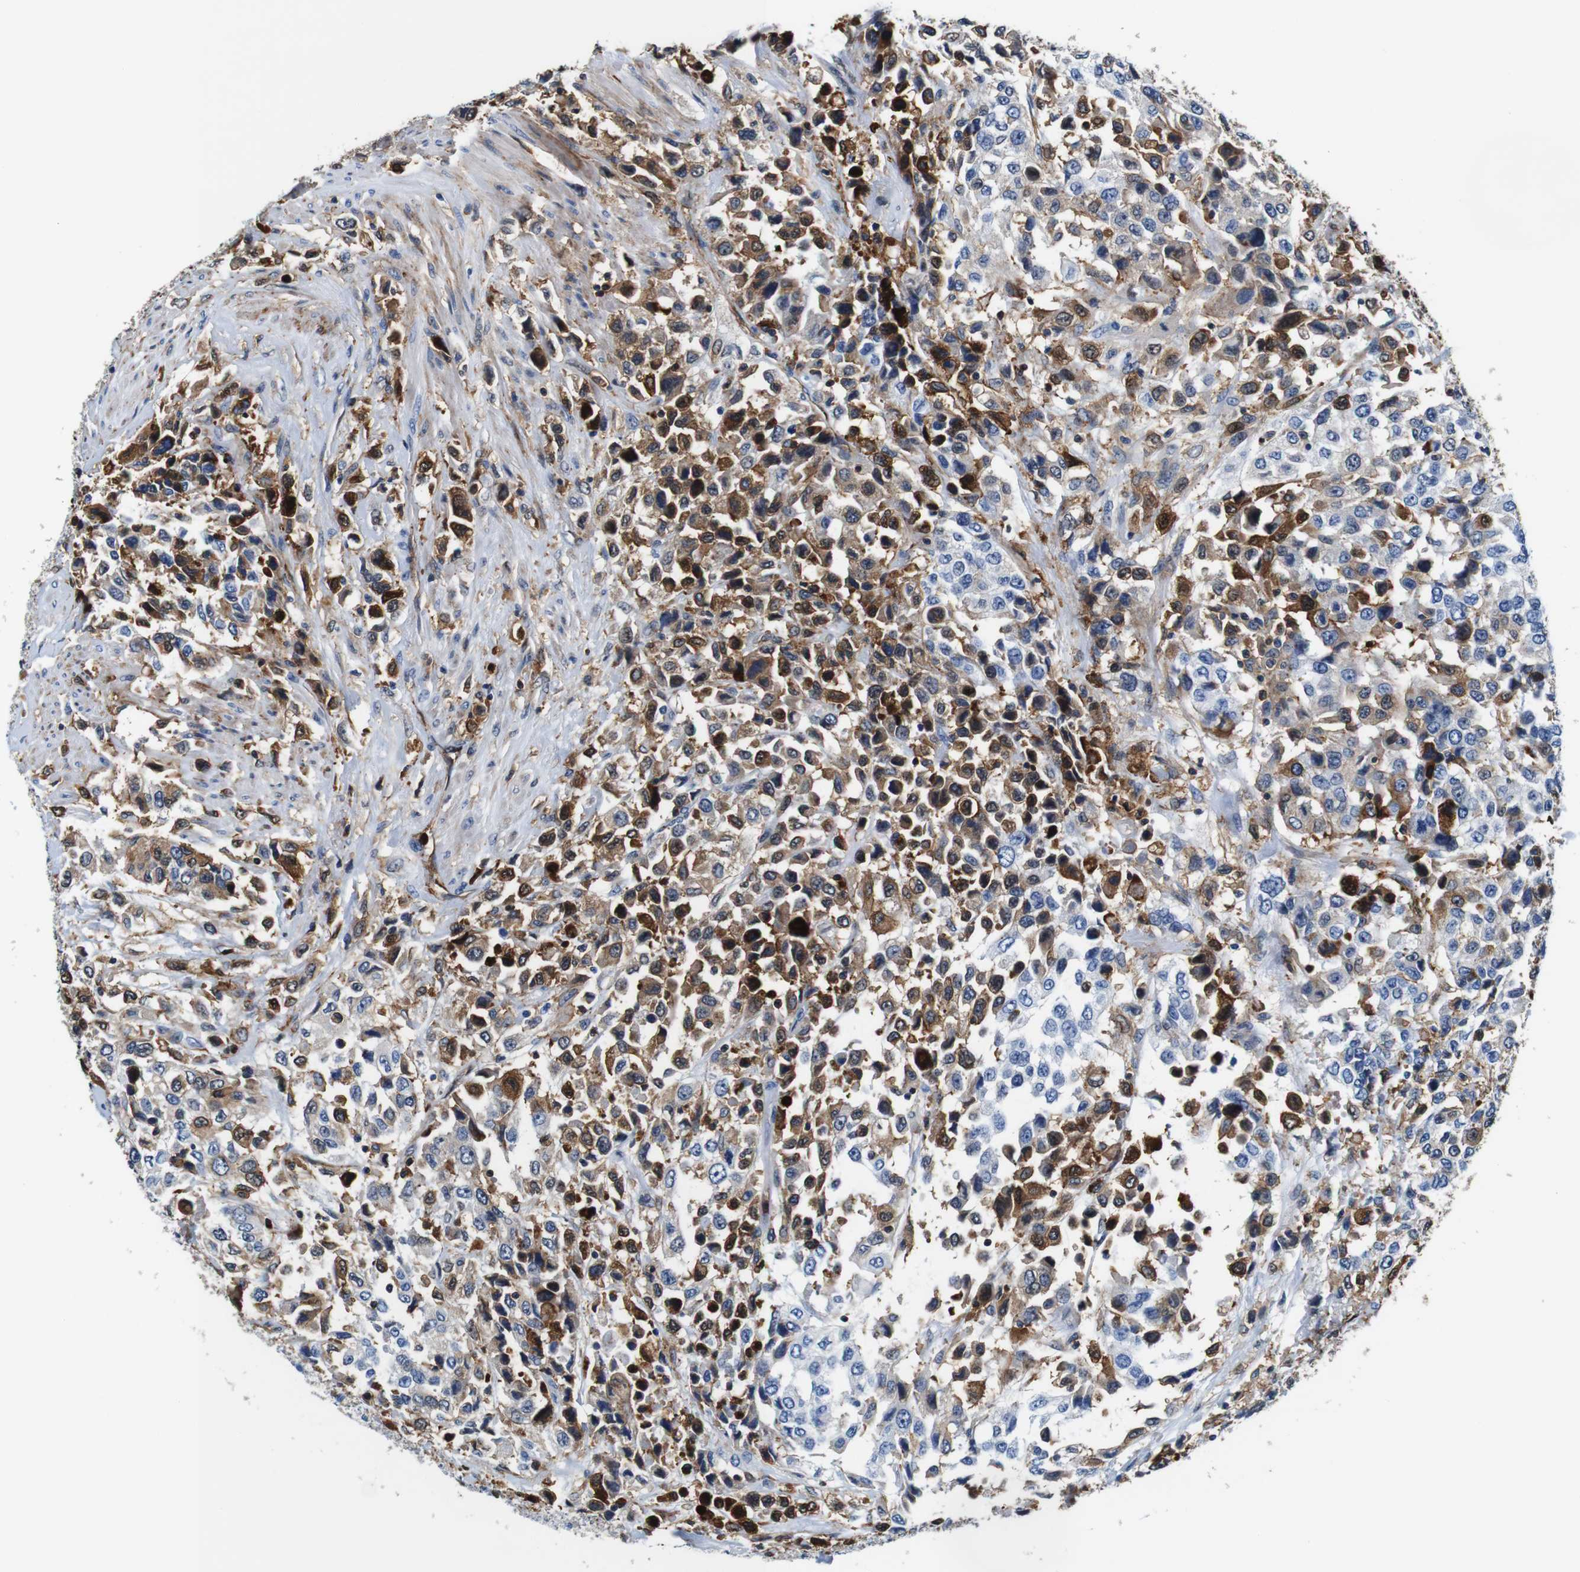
{"staining": {"intensity": "moderate", "quantity": "25%-75%", "location": "cytoplasmic/membranous"}, "tissue": "urothelial cancer", "cell_type": "Tumor cells", "image_type": "cancer", "snomed": [{"axis": "morphology", "description": "Urothelial carcinoma, High grade"}, {"axis": "topography", "description": "Urinary bladder"}], "caption": "DAB (3,3'-diaminobenzidine) immunohistochemical staining of human urothelial cancer reveals moderate cytoplasmic/membranous protein expression in approximately 25%-75% of tumor cells.", "gene": "ANXA1", "patient": {"sex": "female", "age": 80}}